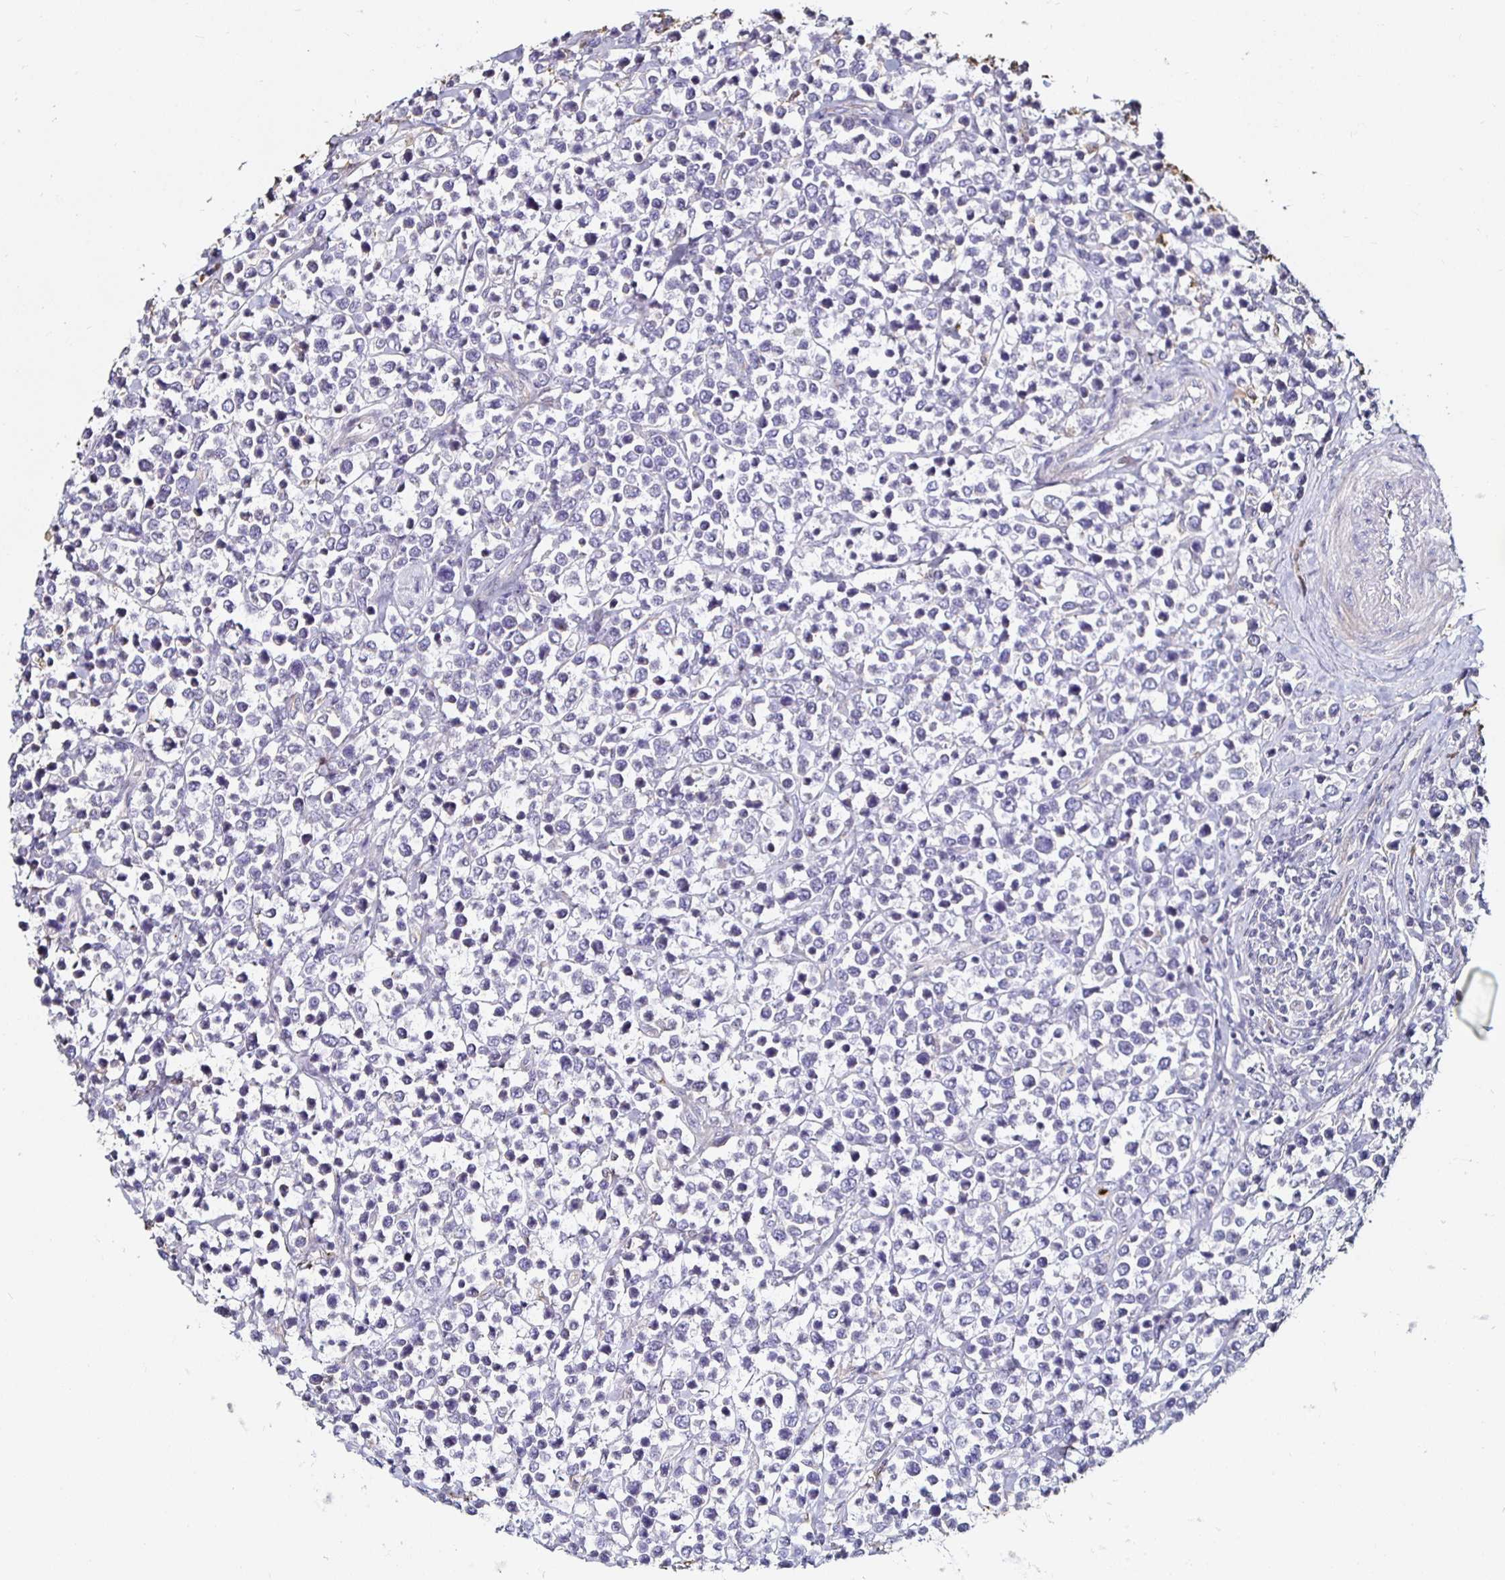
{"staining": {"intensity": "negative", "quantity": "none", "location": "none"}, "tissue": "lymphoma", "cell_type": "Tumor cells", "image_type": "cancer", "snomed": [{"axis": "morphology", "description": "Malignant lymphoma, non-Hodgkin's type, High grade"}, {"axis": "topography", "description": "Soft tissue"}], "caption": "Image shows no significant protein expression in tumor cells of lymphoma.", "gene": "TLR4", "patient": {"sex": "female", "age": 56}}